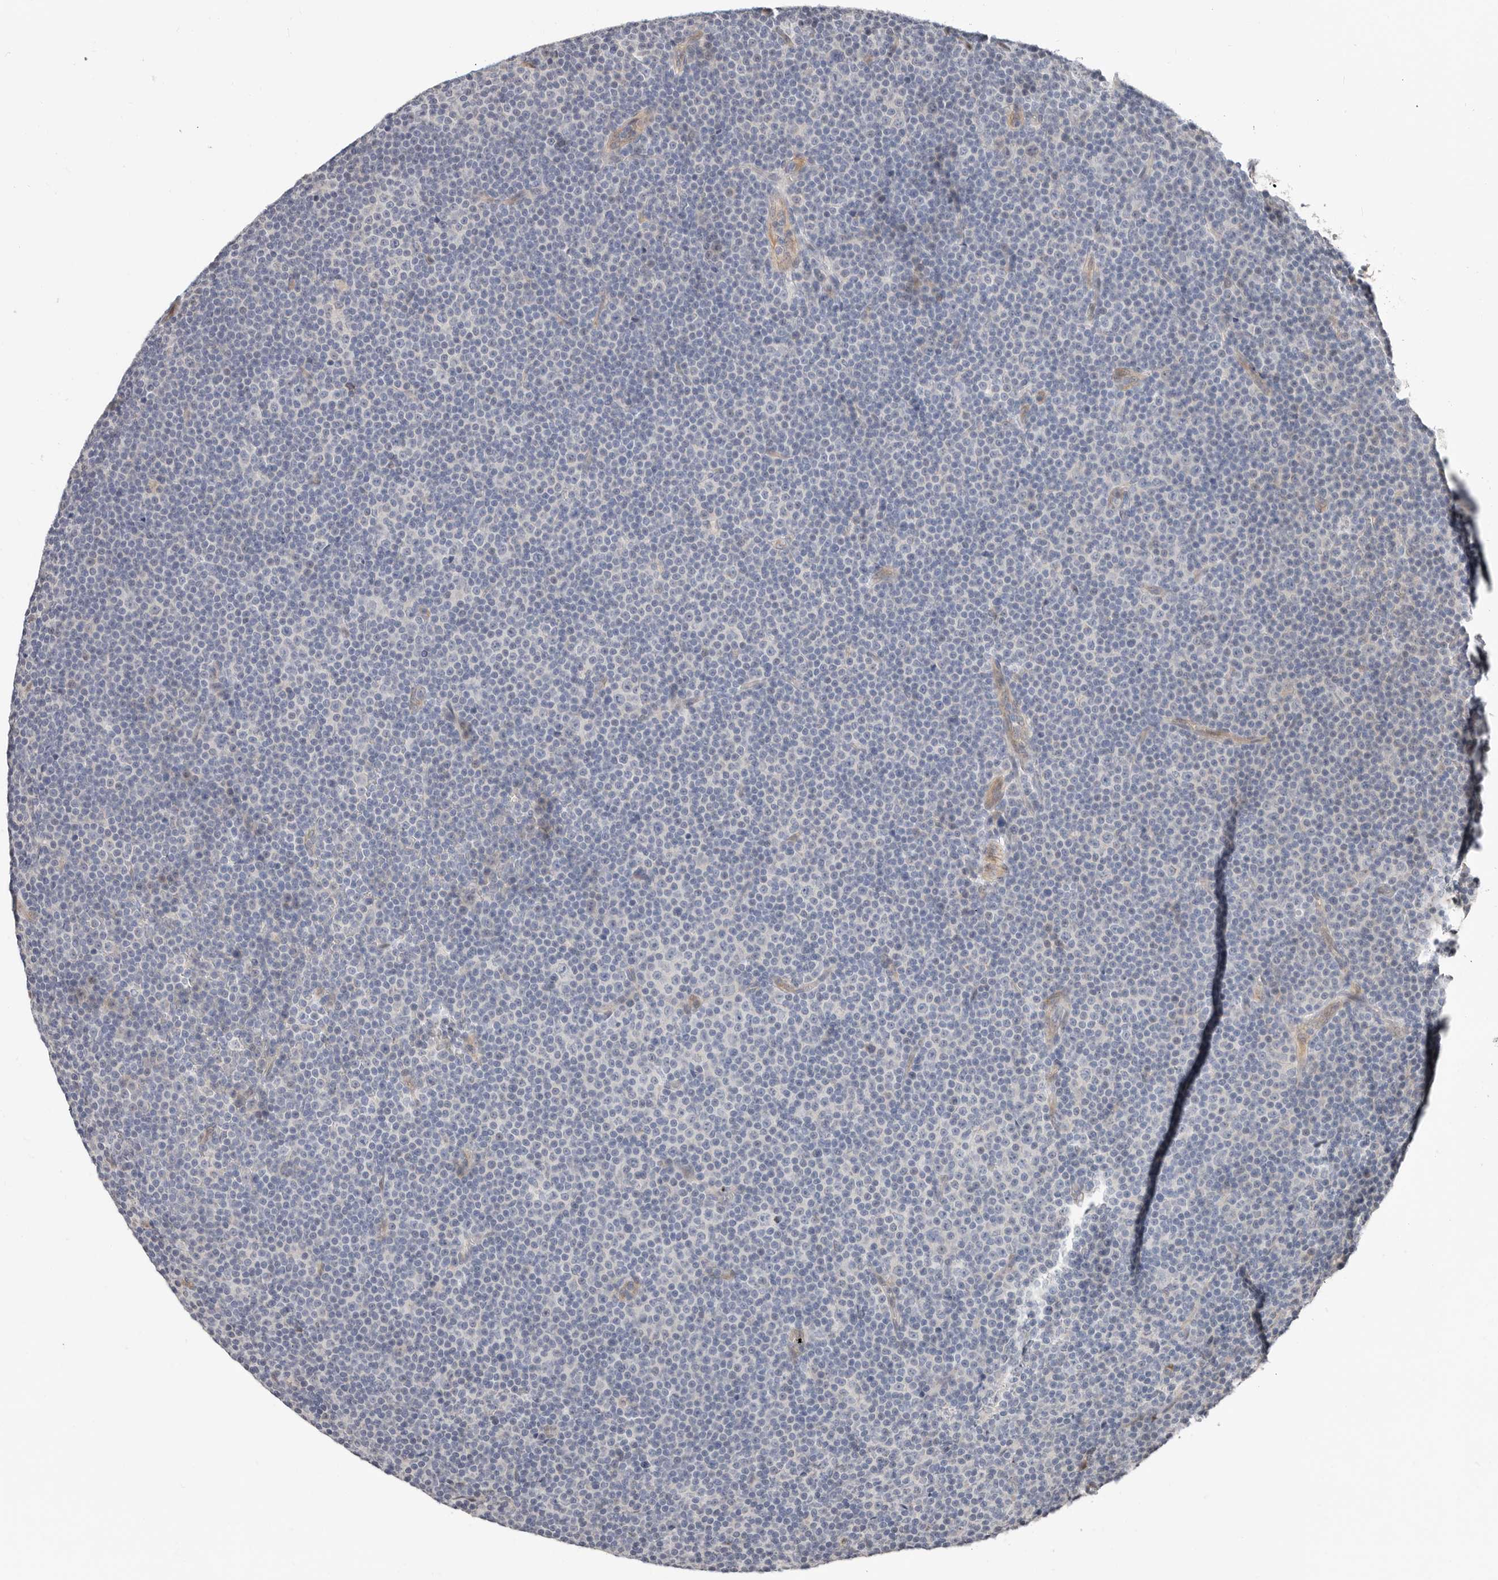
{"staining": {"intensity": "negative", "quantity": "none", "location": "none"}, "tissue": "lymphoma", "cell_type": "Tumor cells", "image_type": "cancer", "snomed": [{"axis": "morphology", "description": "Malignant lymphoma, non-Hodgkin's type, Low grade"}, {"axis": "topography", "description": "Lymph node"}], "caption": "This image is of low-grade malignant lymphoma, non-Hodgkin's type stained with immunohistochemistry to label a protein in brown with the nuclei are counter-stained blue. There is no expression in tumor cells. Nuclei are stained in blue.", "gene": "ASRGL1", "patient": {"sex": "female", "age": 67}}